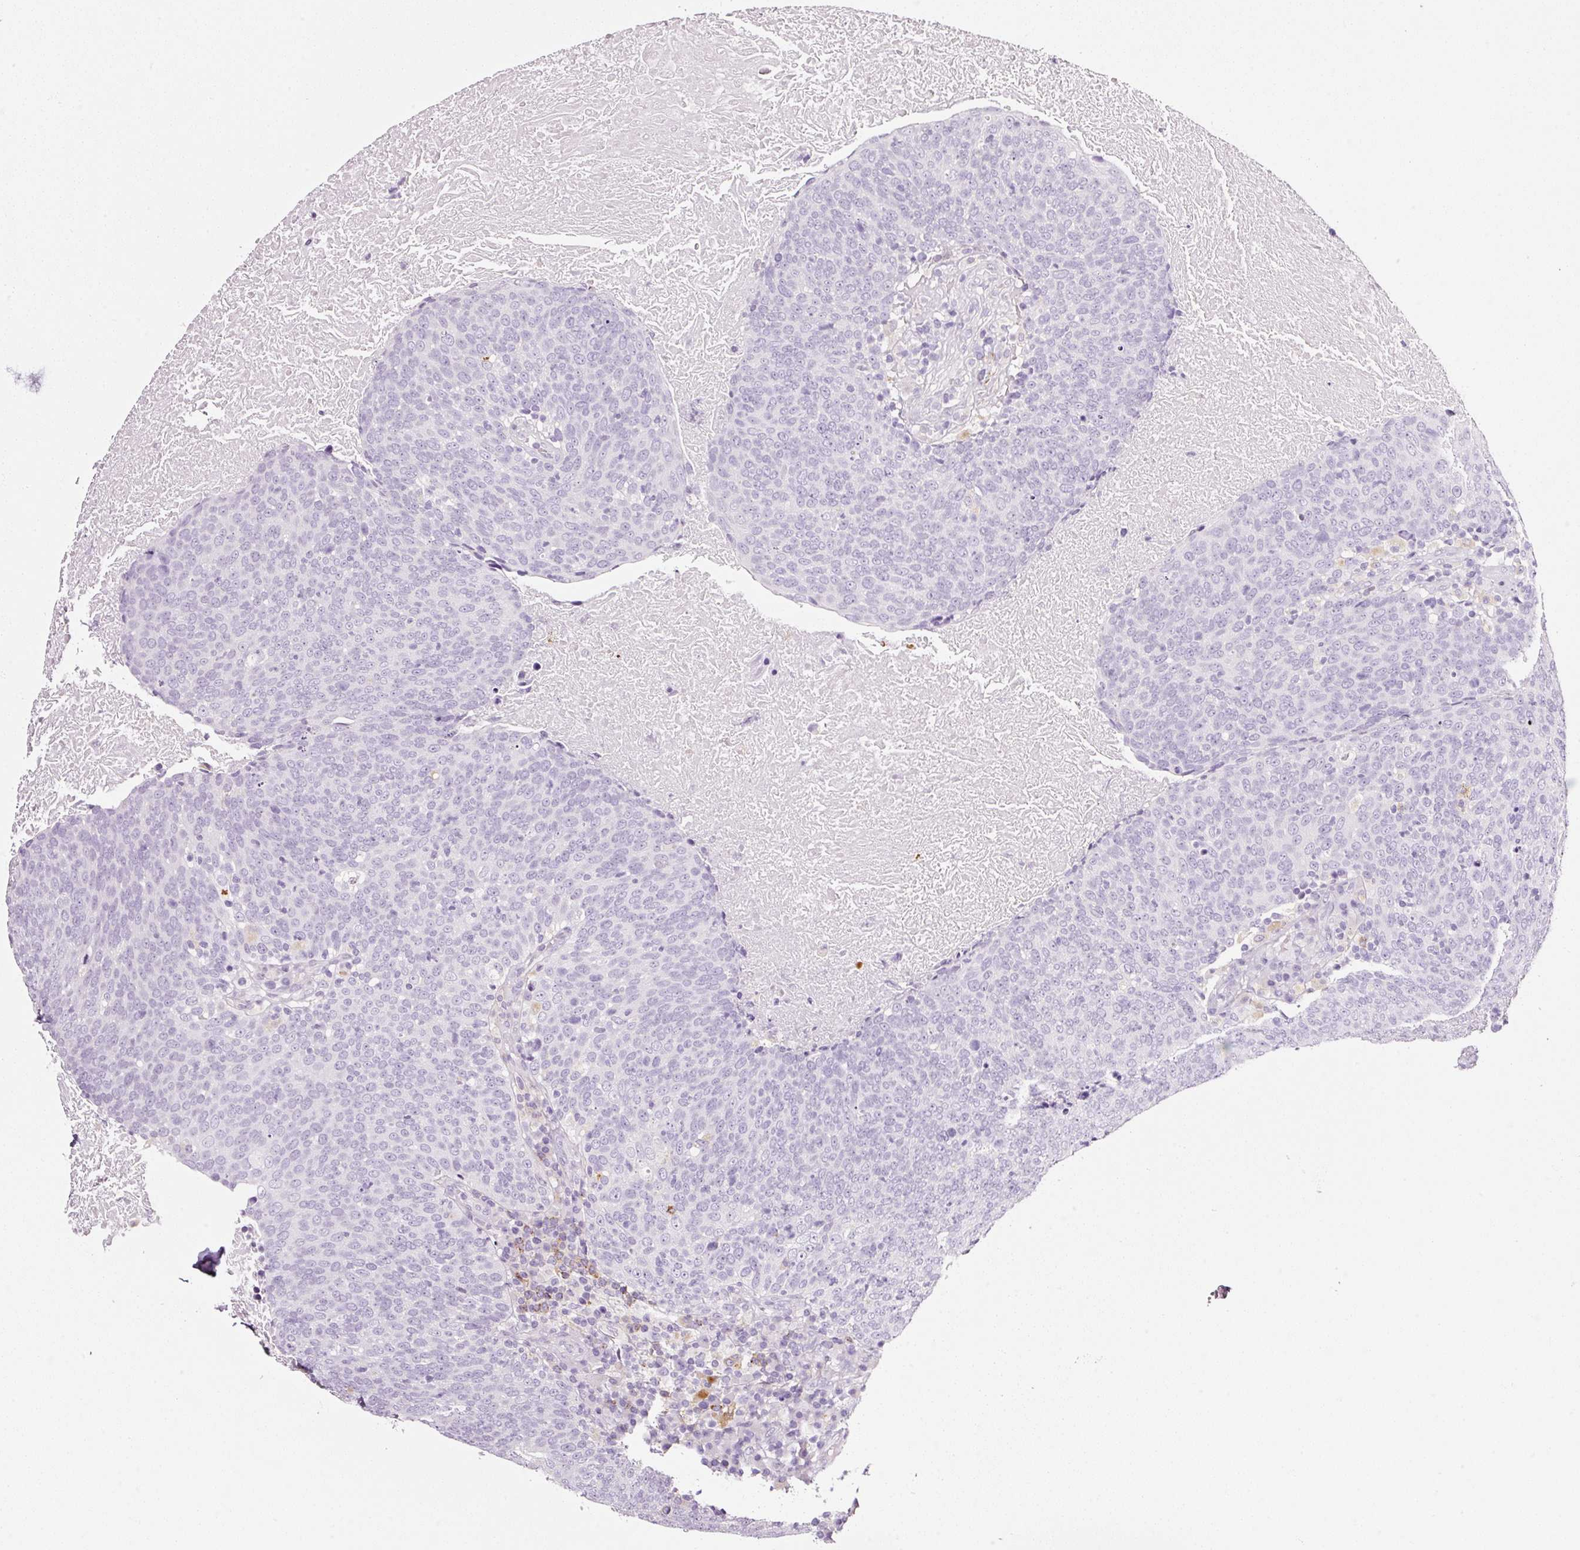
{"staining": {"intensity": "negative", "quantity": "none", "location": "none"}, "tissue": "head and neck cancer", "cell_type": "Tumor cells", "image_type": "cancer", "snomed": [{"axis": "morphology", "description": "Squamous cell carcinoma, NOS"}, {"axis": "morphology", "description": "Squamous cell carcinoma, metastatic, NOS"}, {"axis": "topography", "description": "Lymph node"}, {"axis": "topography", "description": "Head-Neck"}], "caption": "High magnification brightfield microscopy of head and neck squamous cell carcinoma stained with DAB (3,3'-diaminobenzidine) (brown) and counterstained with hematoxylin (blue): tumor cells show no significant expression. (DAB (3,3'-diaminobenzidine) immunohistochemistry visualized using brightfield microscopy, high magnification).", "gene": "CYB561A3", "patient": {"sex": "male", "age": 62}}